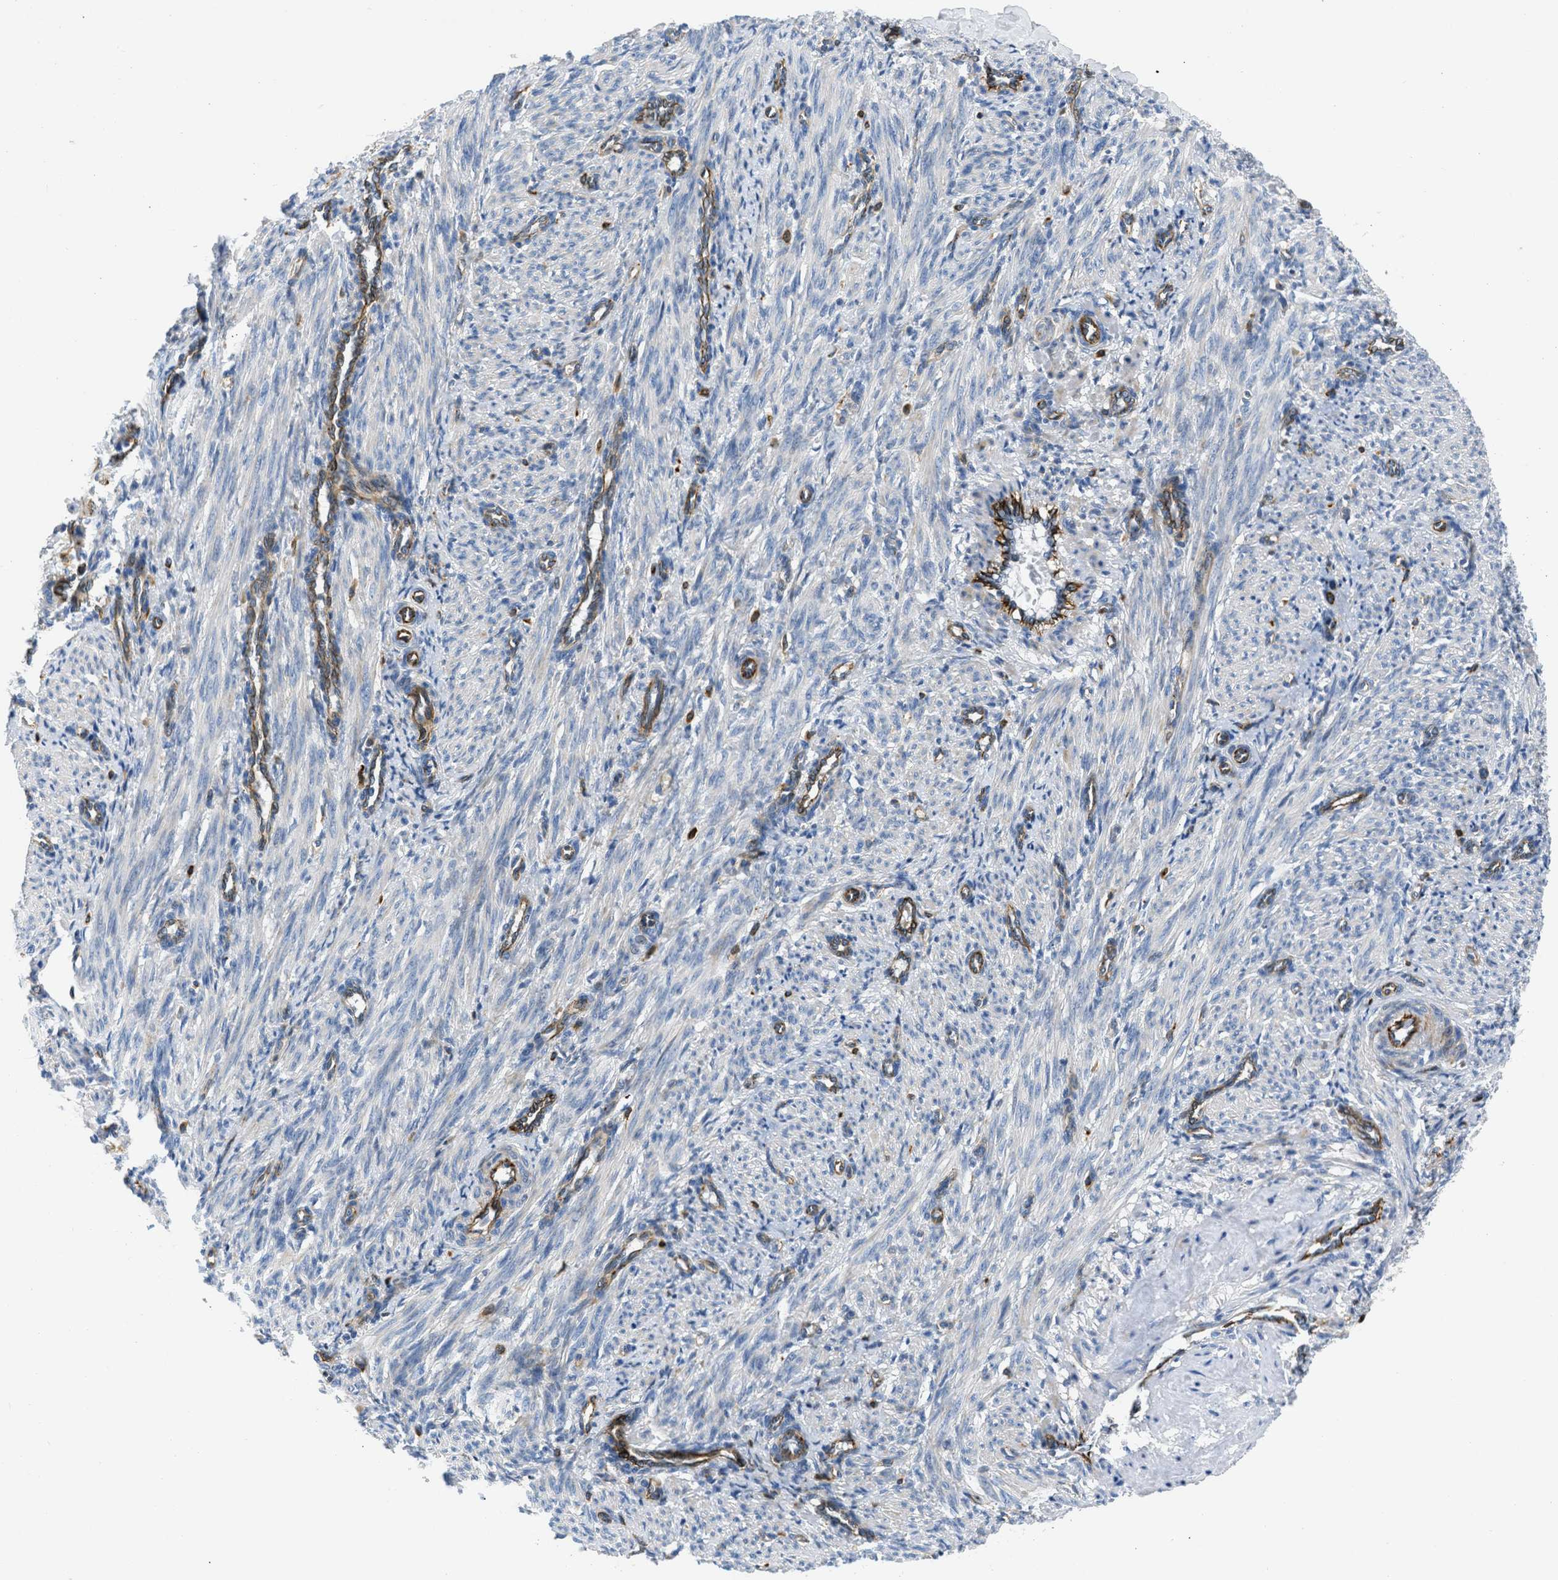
{"staining": {"intensity": "moderate", "quantity": "25%-75%", "location": "cytoplasmic/membranous"}, "tissue": "smooth muscle", "cell_type": "Smooth muscle cells", "image_type": "normal", "snomed": [{"axis": "morphology", "description": "Normal tissue, NOS"}, {"axis": "topography", "description": "Endometrium"}], "caption": "The immunohistochemical stain shows moderate cytoplasmic/membranous staining in smooth muscle cells of normal smooth muscle. (DAB (3,3'-diaminobenzidine) IHC with brightfield microscopy, high magnification).", "gene": "ULK4", "patient": {"sex": "female", "age": 33}}